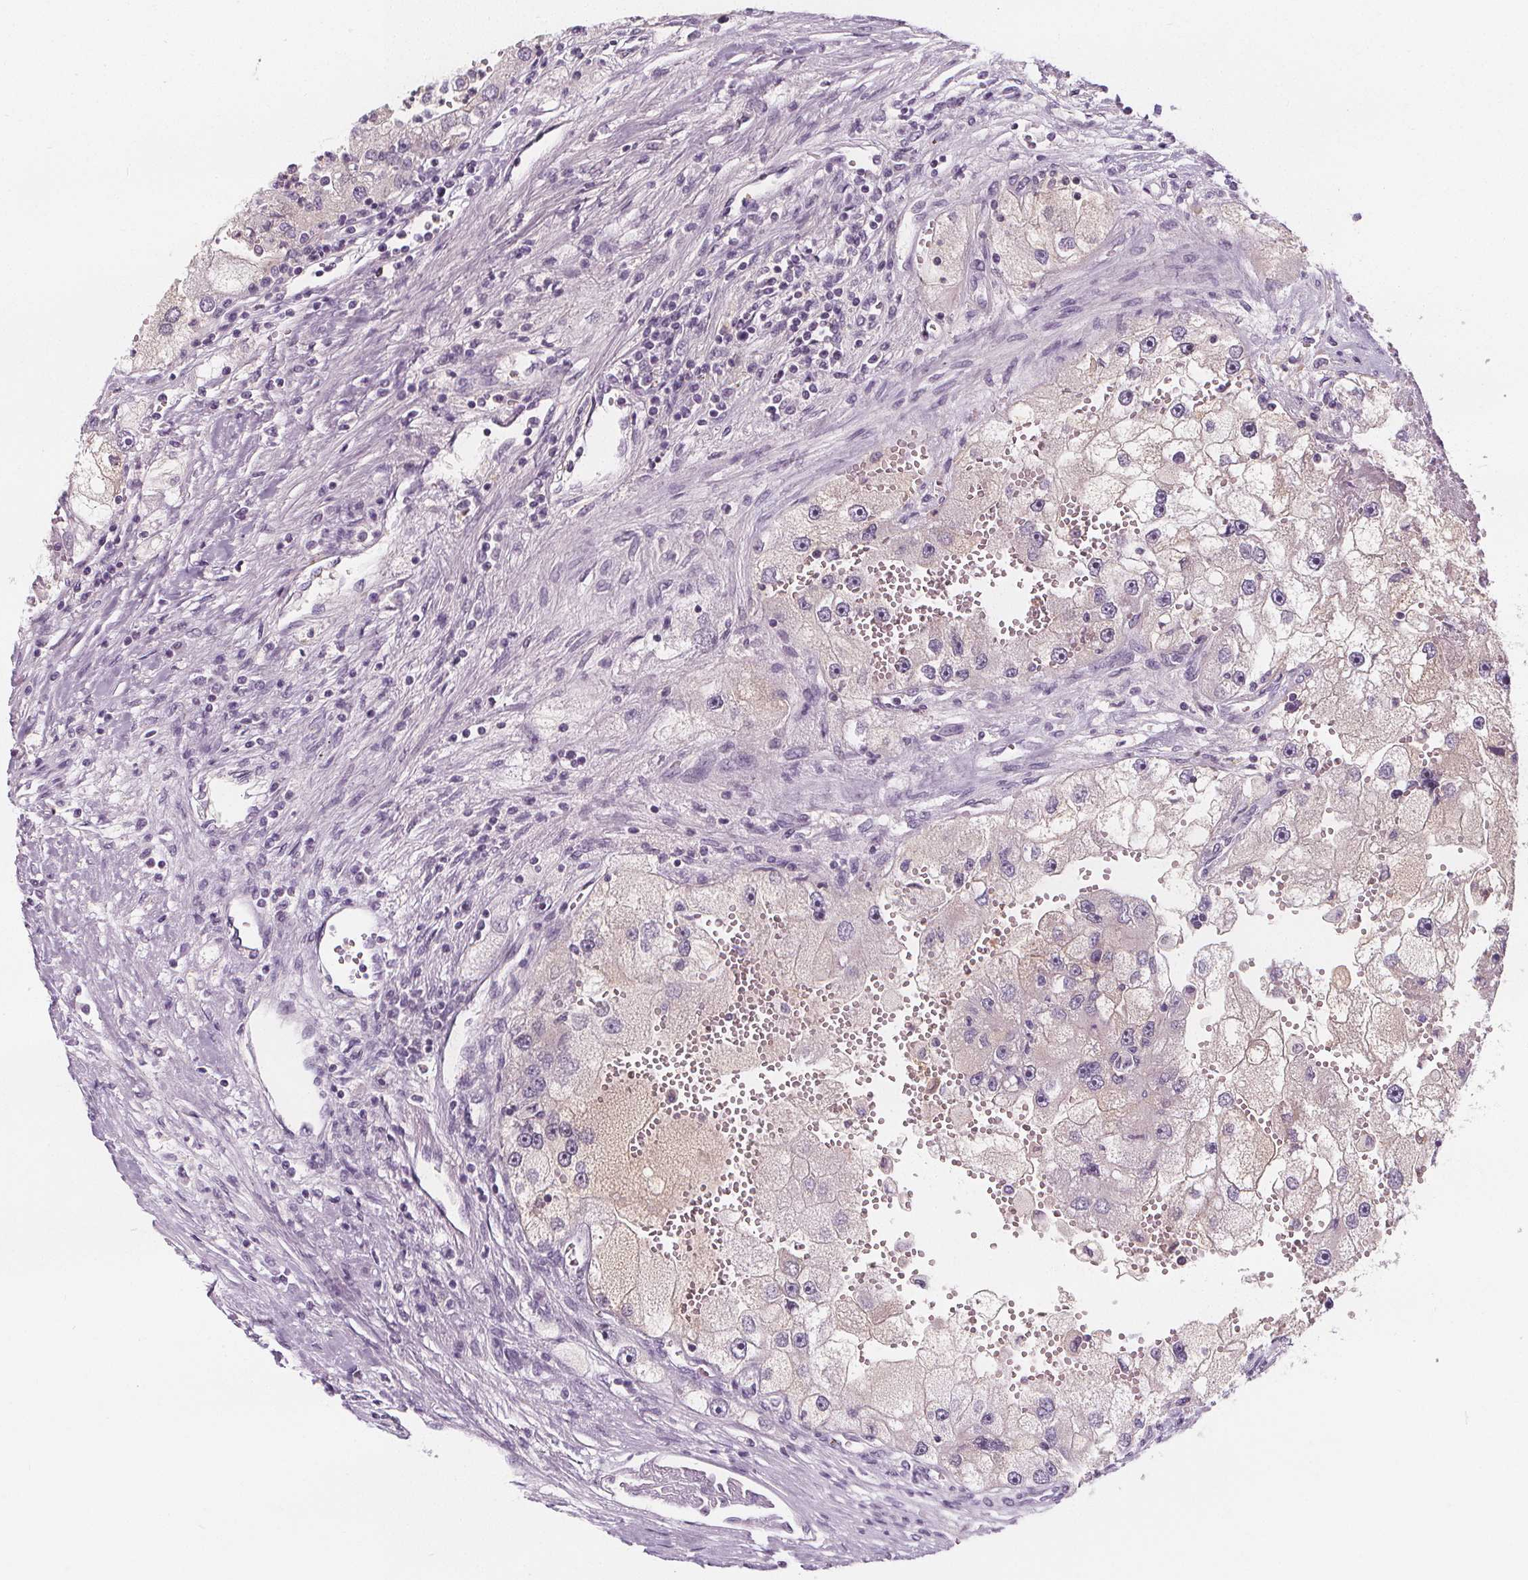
{"staining": {"intensity": "negative", "quantity": "none", "location": "none"}, "tissue": "renal cancer", "cell_type": "Tumor cells", "image_type": "cancer", "snomed": [{"axis": "morphology", "description": "Adenocarcinoma, NOS"}, {"axis": "topography", "description": "Kidney"}], "caption": "This image is of renal cancer (adenocarcinoma) stained with IHC to label a protein in brown with the nuclei are counter-stained blue. There is no staining in tumor cells.", "gene": "UGP2", "patient": {"sex": "male", "age": 63}}